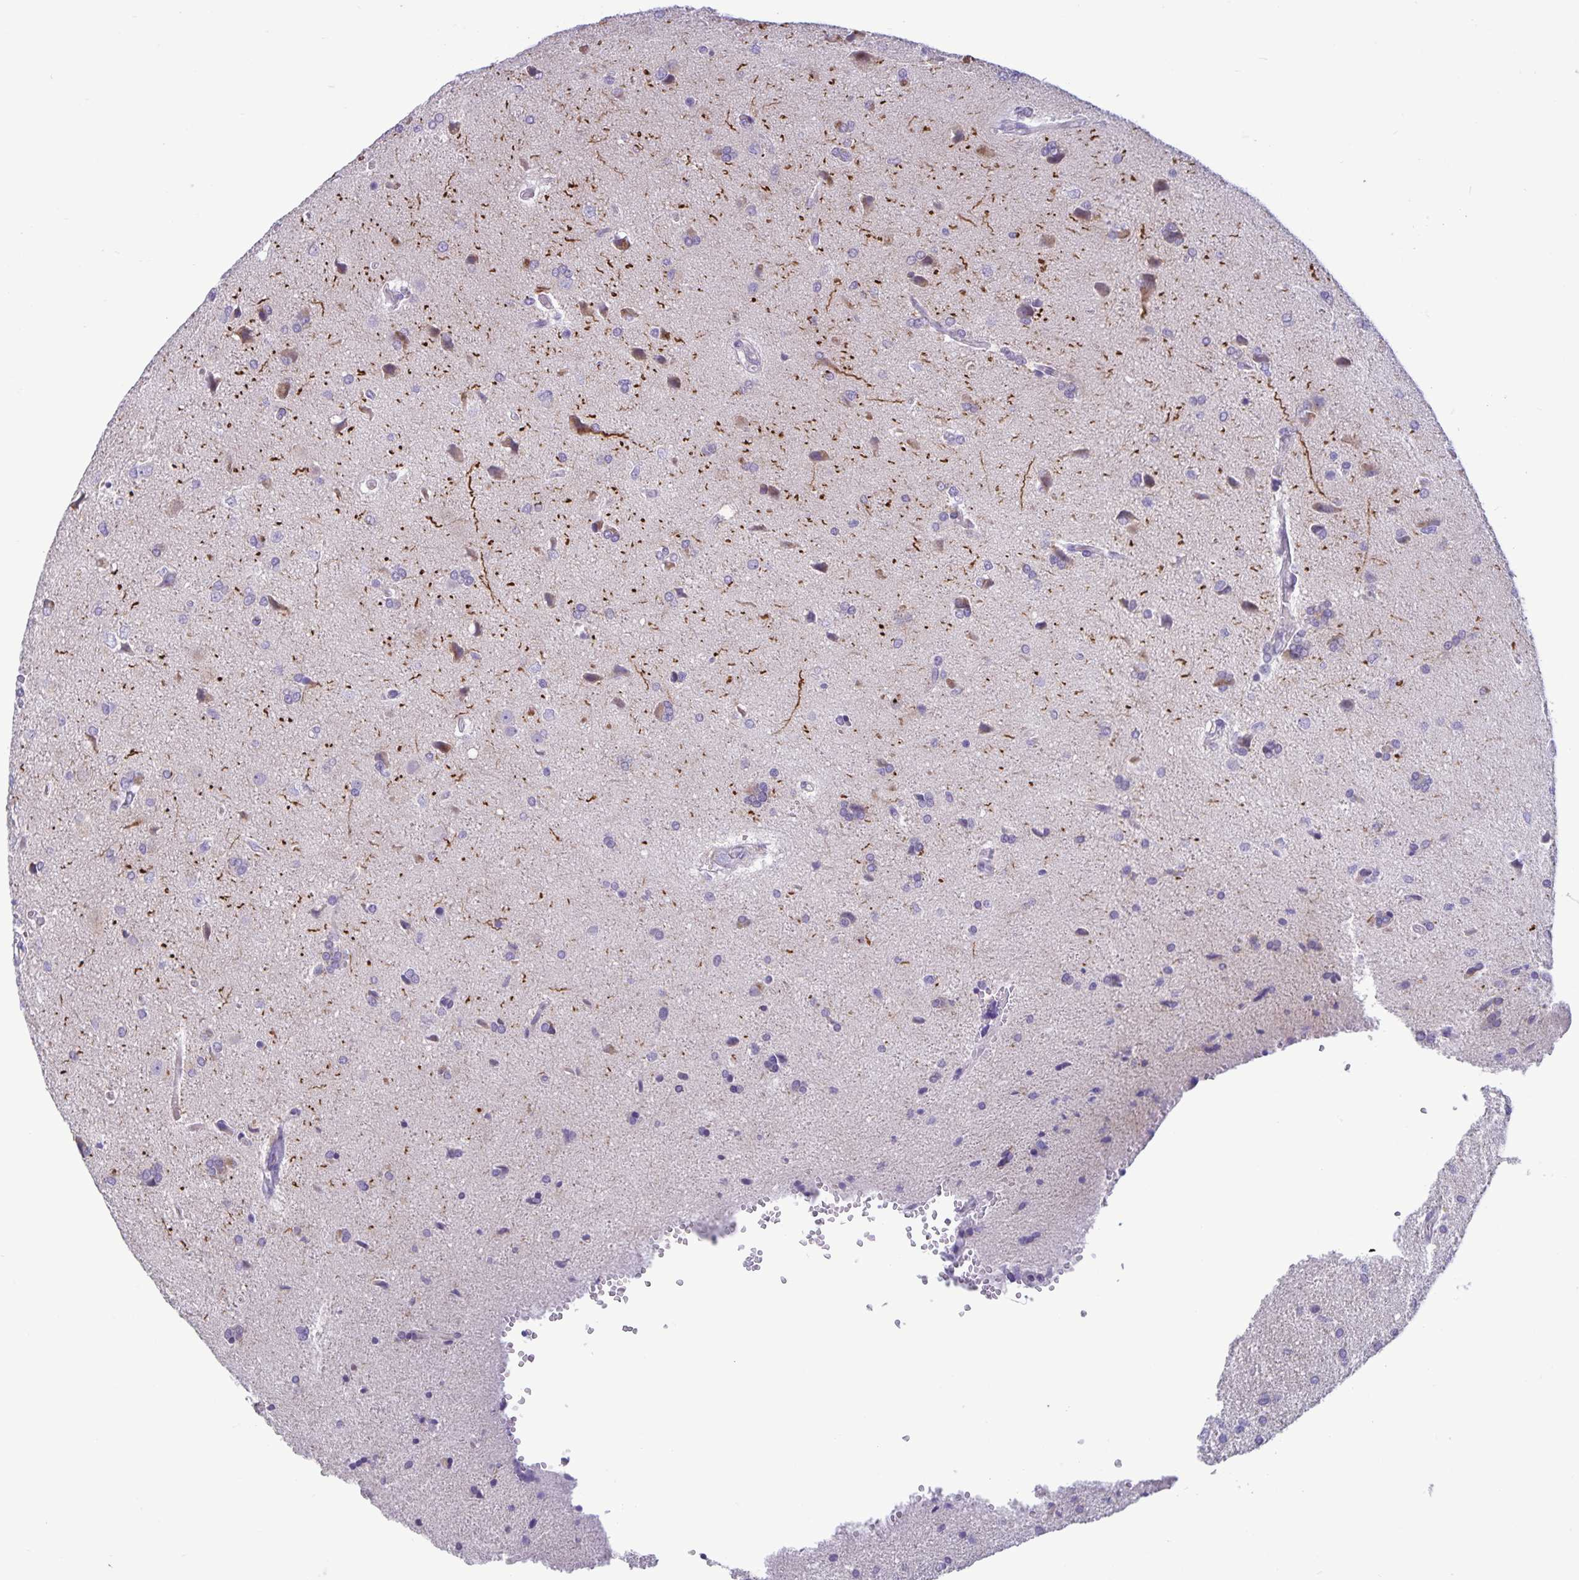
{"staining": {"intensity": "negative", "quantity": "none", "location": "none"}, "tissue": "glioma", "cell_type": "Tumor cells", "image_type": "cancer", "snomed": [{"axis": "morphology", "description": "Glioma, malignant, High grade"}, {"axis": "topography", "description": "Brain"}], "caption": "Tumor cells show no significant staining in glioma.", "gene": "IBTK", "patient": {"sex": "male", "age": 68}}